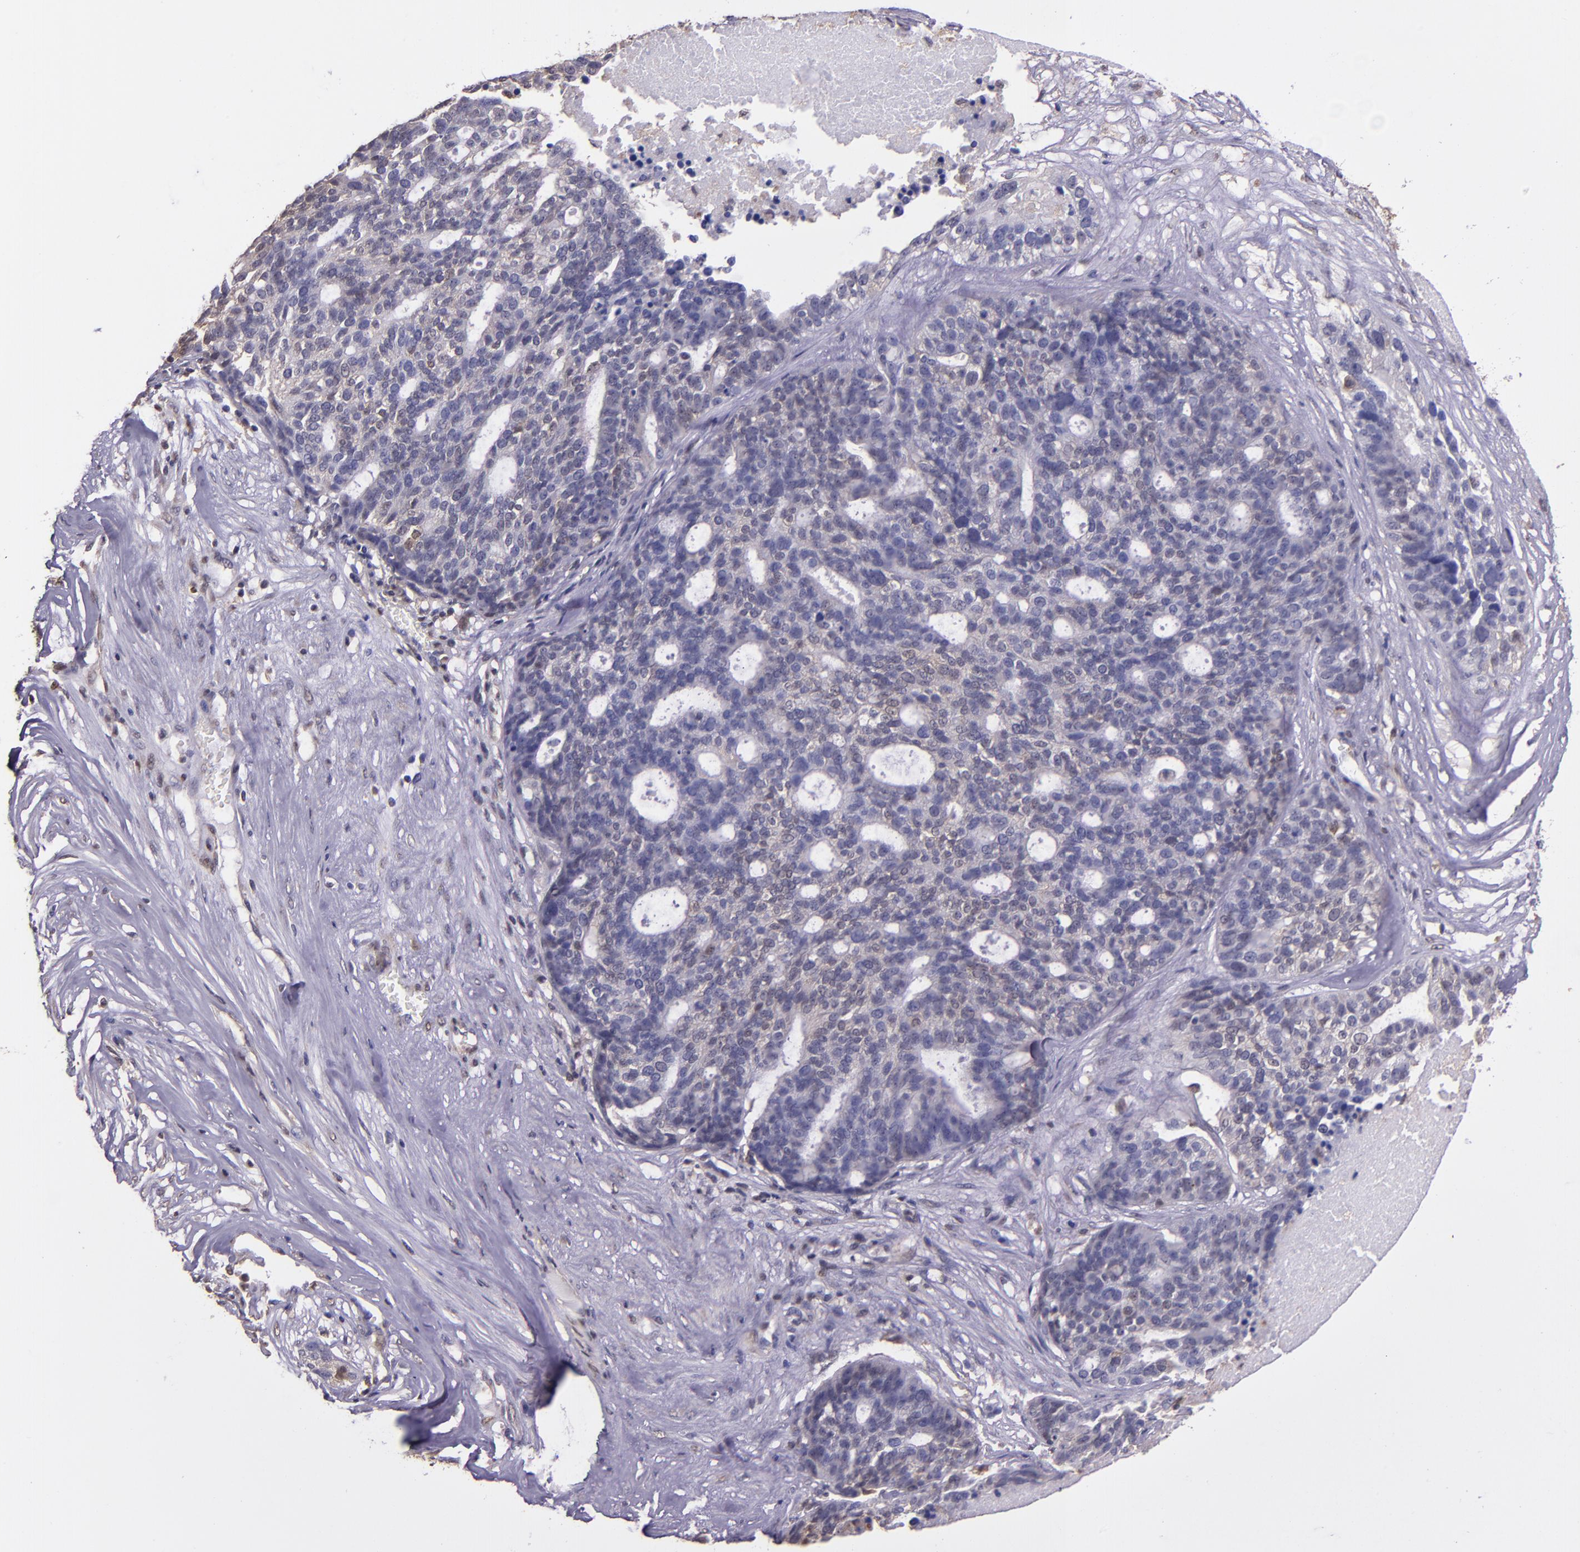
{"staining": {"intensity": "weak", "quantity": "25%-75%", "location": "cytoplasmic/membranous"}, "tissue": "ovarian cancer", "cell_type": "Tumor cells", "image_type": "cancer", "snomed": [{"axis": "morphology", "description": "Cystadenocarcinoma, serous, NOS"}, {"axis": "topography", "description": "Ovary"}], "caption": "Tumor cells display low levels of weak cytoplasmic/membranous positivity in approximately 25%-75% of cells in ovarian cancer. The protein is shown in brown color, while the nuclei are stained blue.", "gene": "STAT6", "patient": {"sex": "female", "age": 59}}